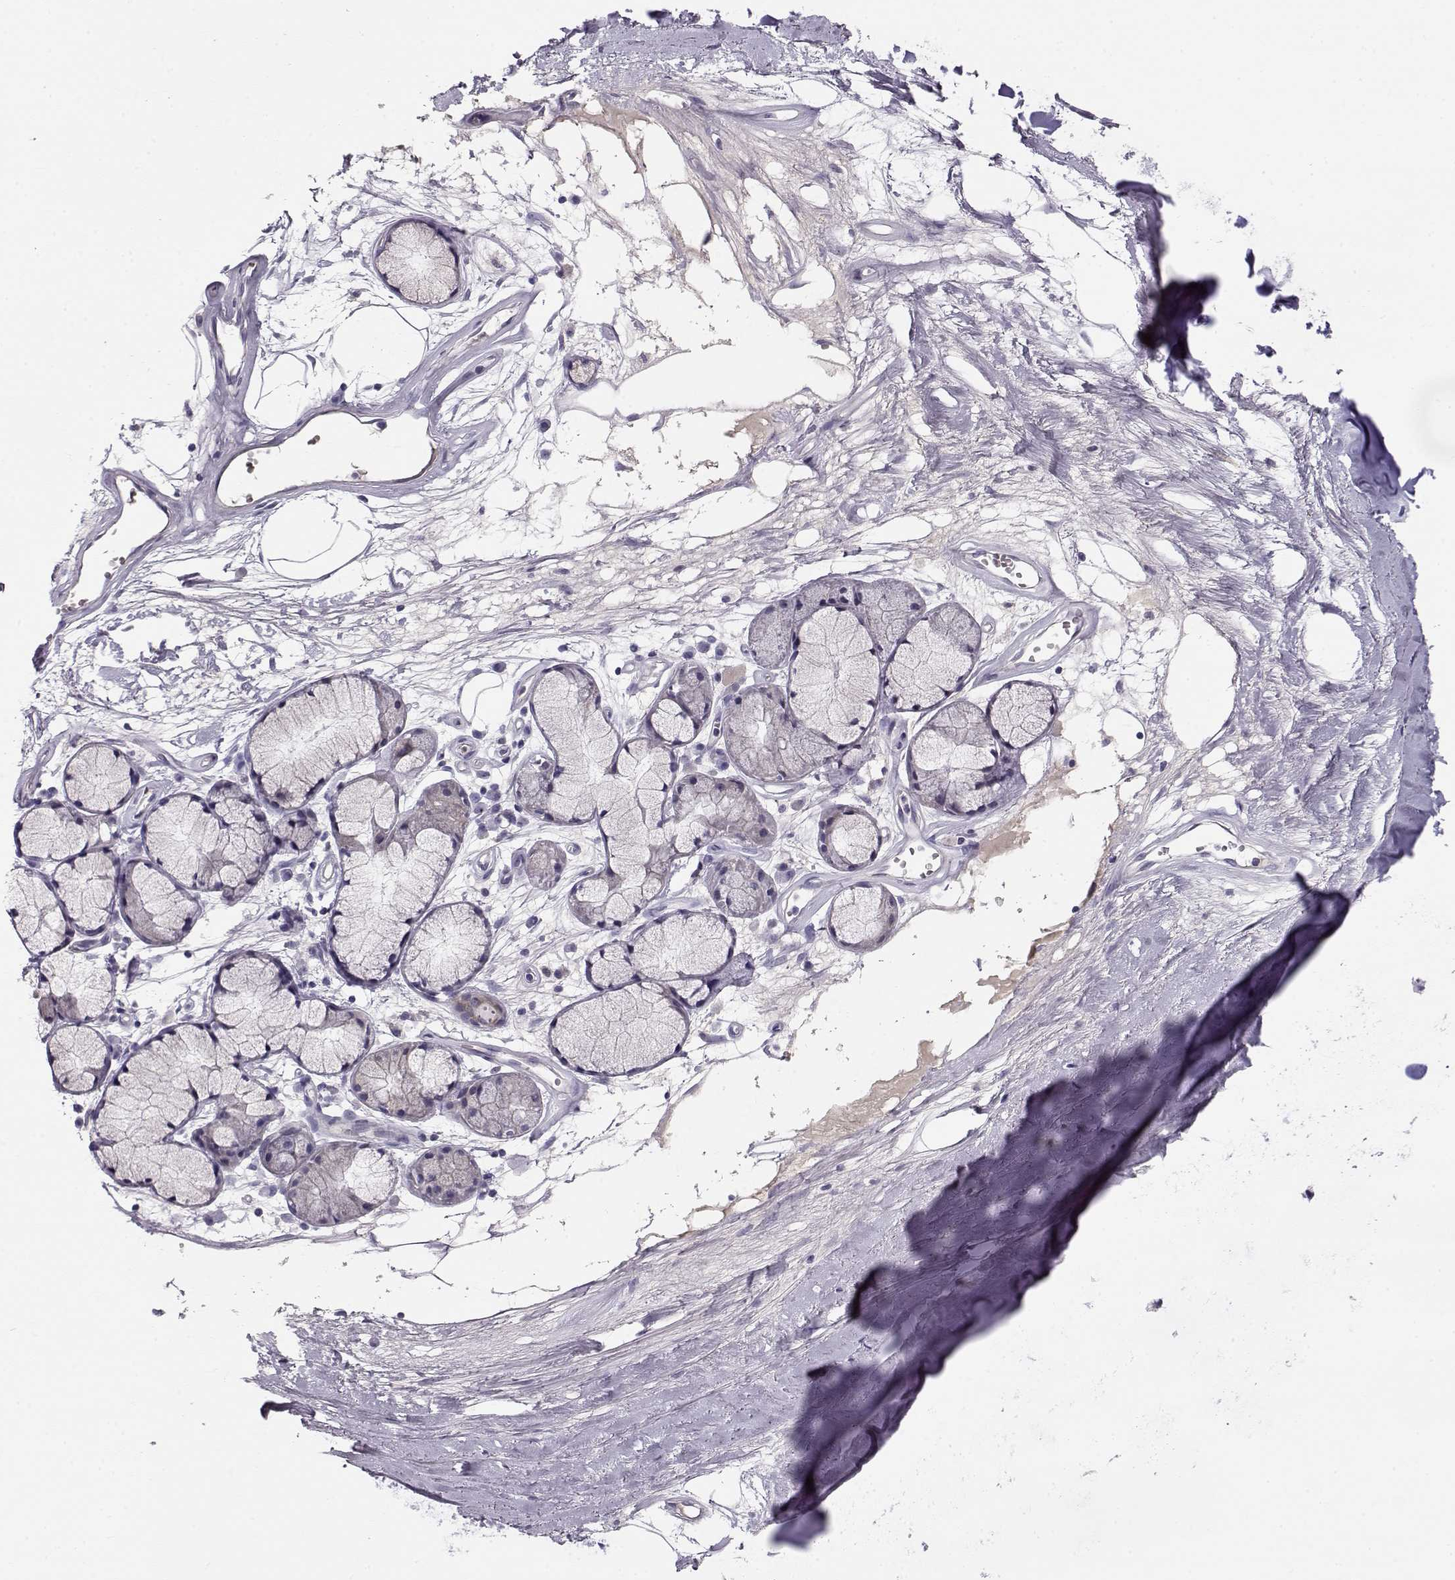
{"staining": {"intensity": "negative", "quantity": "none", "location": "none"}, "tissue": "adipose tissue", "cell_type": "Adipocytes", "image_type": "normal", "snomed": [{"axis": "morphology", "description": "Normal tissue, NOS"}, {"axis": "morphology", "description": "Squamous cell carcinoma, NOS"}, {"axis": "topography", "description": "Cartilage tissue"}, {"axis": "topography", "description": "Lung"}], "caption": "Immunohistochemistry (IHC) histopathology image of normal adipose tissue: human adipose tissue stained with DAB shows no significant protein expression in adipocytes. The staining is performed using DAB brown chromogen with nuclei counter-stained in using hematoxylin.", "gene": "GPR26", "patient": {"sex": "male", "age": 66}}